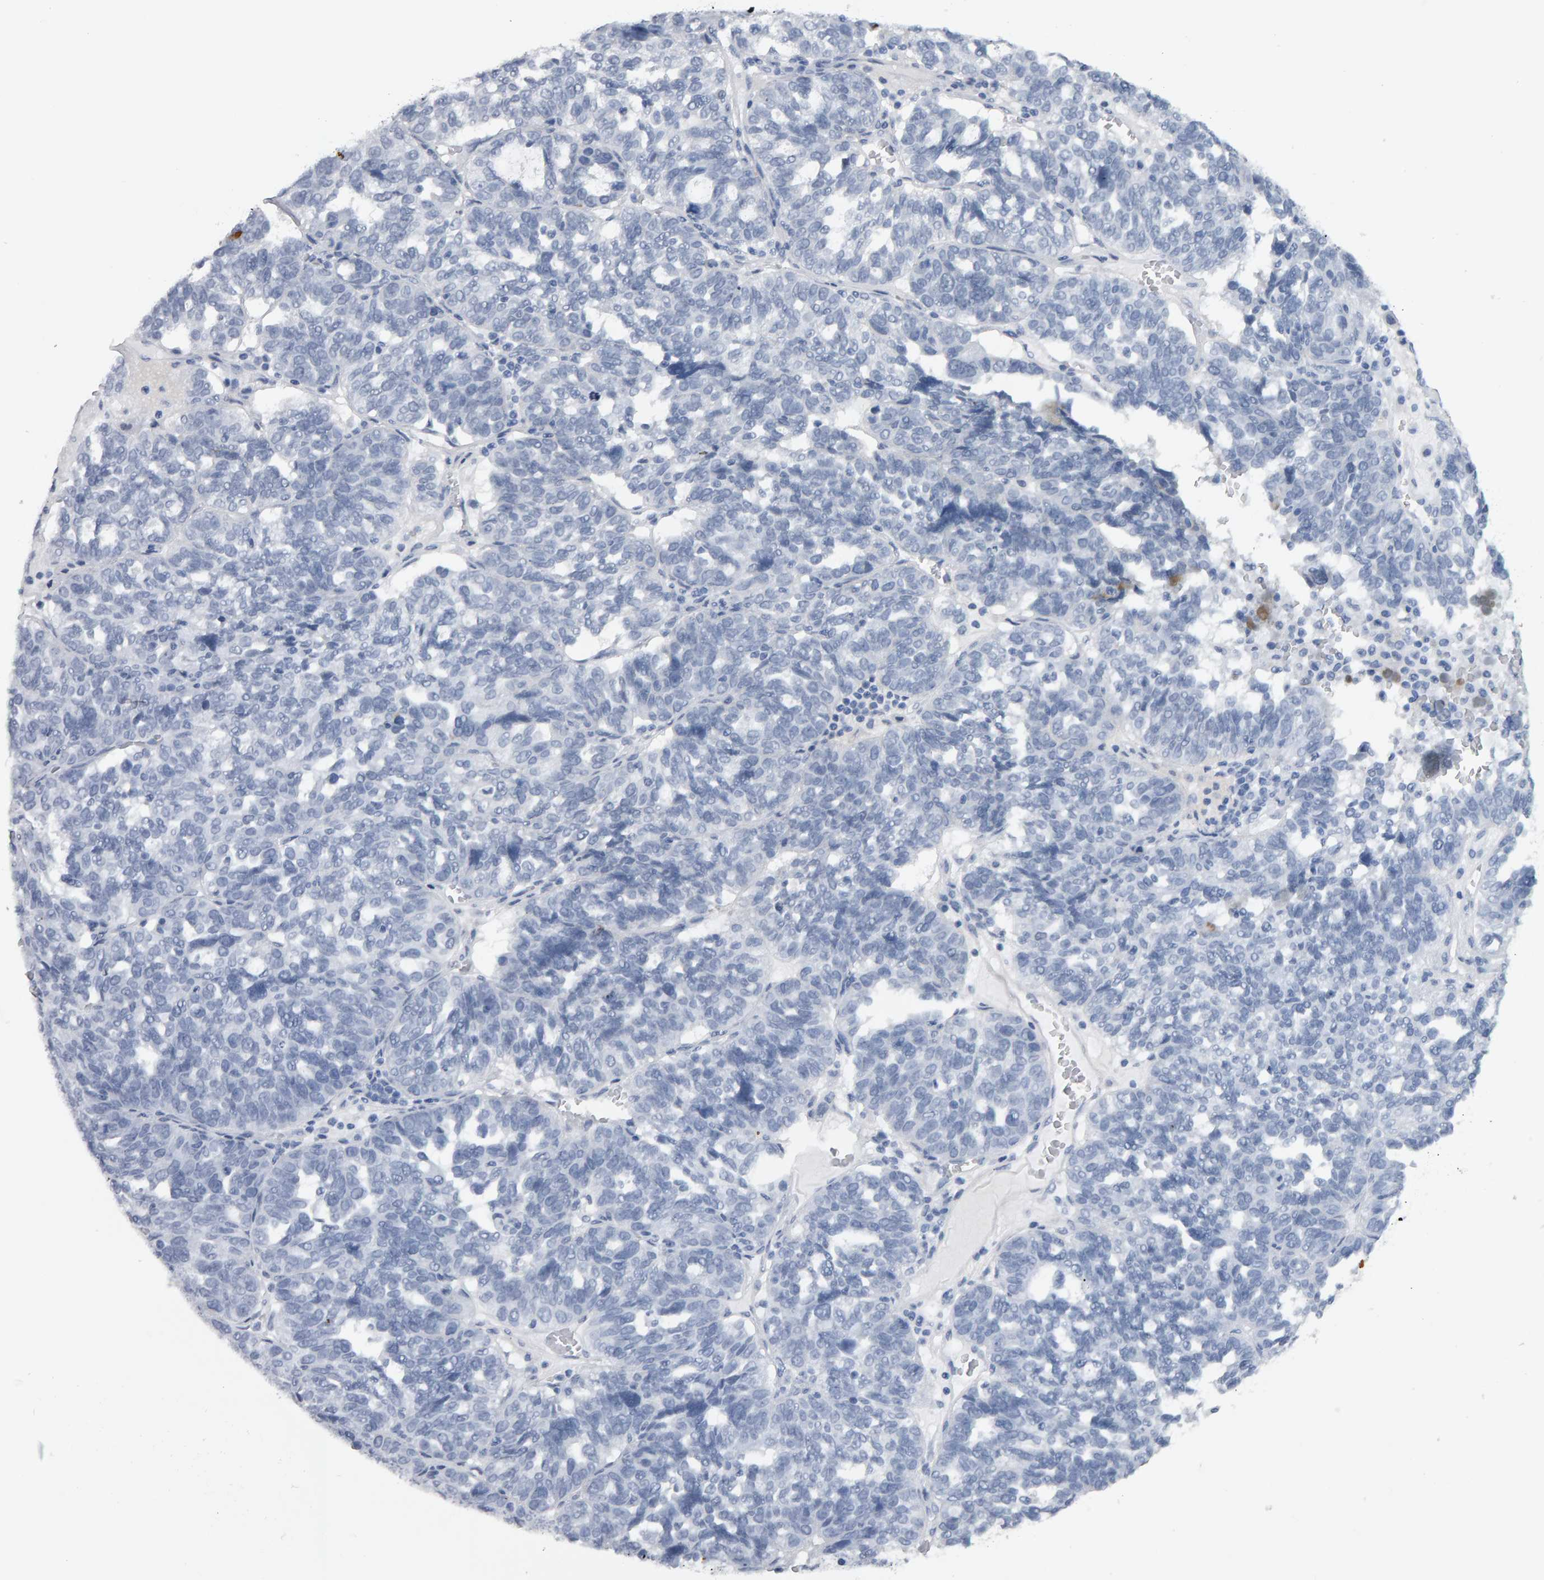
{"staining": {"intensity": "negative", "quantity": "none", "location": "none"}, "tissue": "ovarian cancer", "cell_type": "Tumor cells", "image_type": "cancer", "snomed": [{"axis": "morphology", "description": "Cystadenocarcinoma, serous, NOS"}, {"axis": "topography", "description": "Ovary"}], "caption": "Tumor cells are negative for brown protein staining in ovarian cancer (serous cystadenocarcinoma).", "gene": "IPO8", "patient": {"sex": "female", "age": 59}}